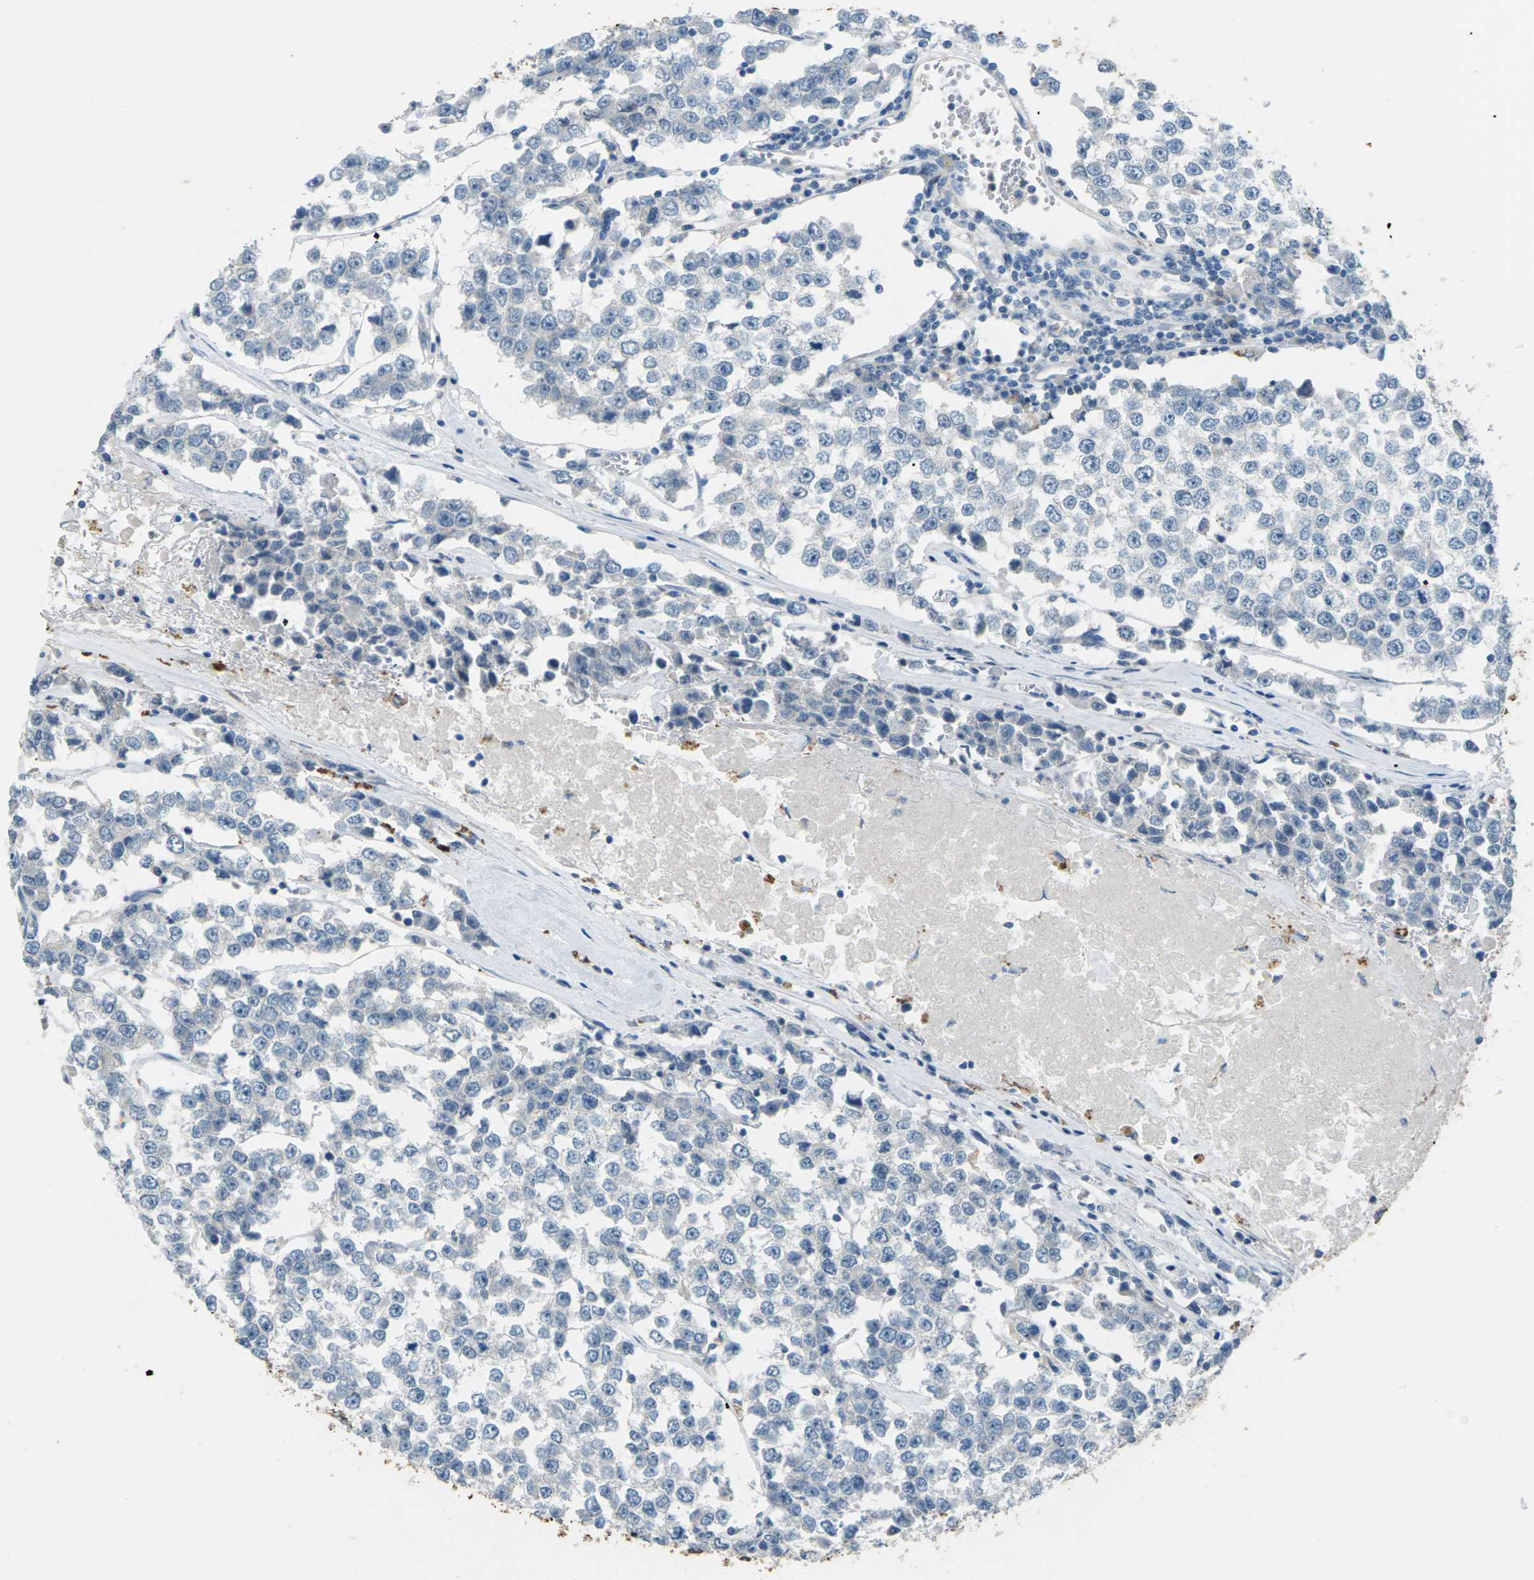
{"staining": {"intensity": "negative", "quantity": "none", "location": "none"}, "tissue": "testis cancer", "cell_type": "Tumor cells", "image_type": "cancer", "snomed": [{"axis": "morphology", "description": "Seminoma, NOS"}, {"axis": "morphology", "description": "Carcinoma, Embryonal, NOS"}, {"axis": "topography", "description": "Testis"}], "caption": "This micrograph is of testis cancer (seminoma) stained with immunohistochemistry to label a protein in brown with the nuclei are counter-stained blue. There is no staining in tumor cells.", "gene": "SIGLEC14", "patient": {"sex": "male", "age": 52}}